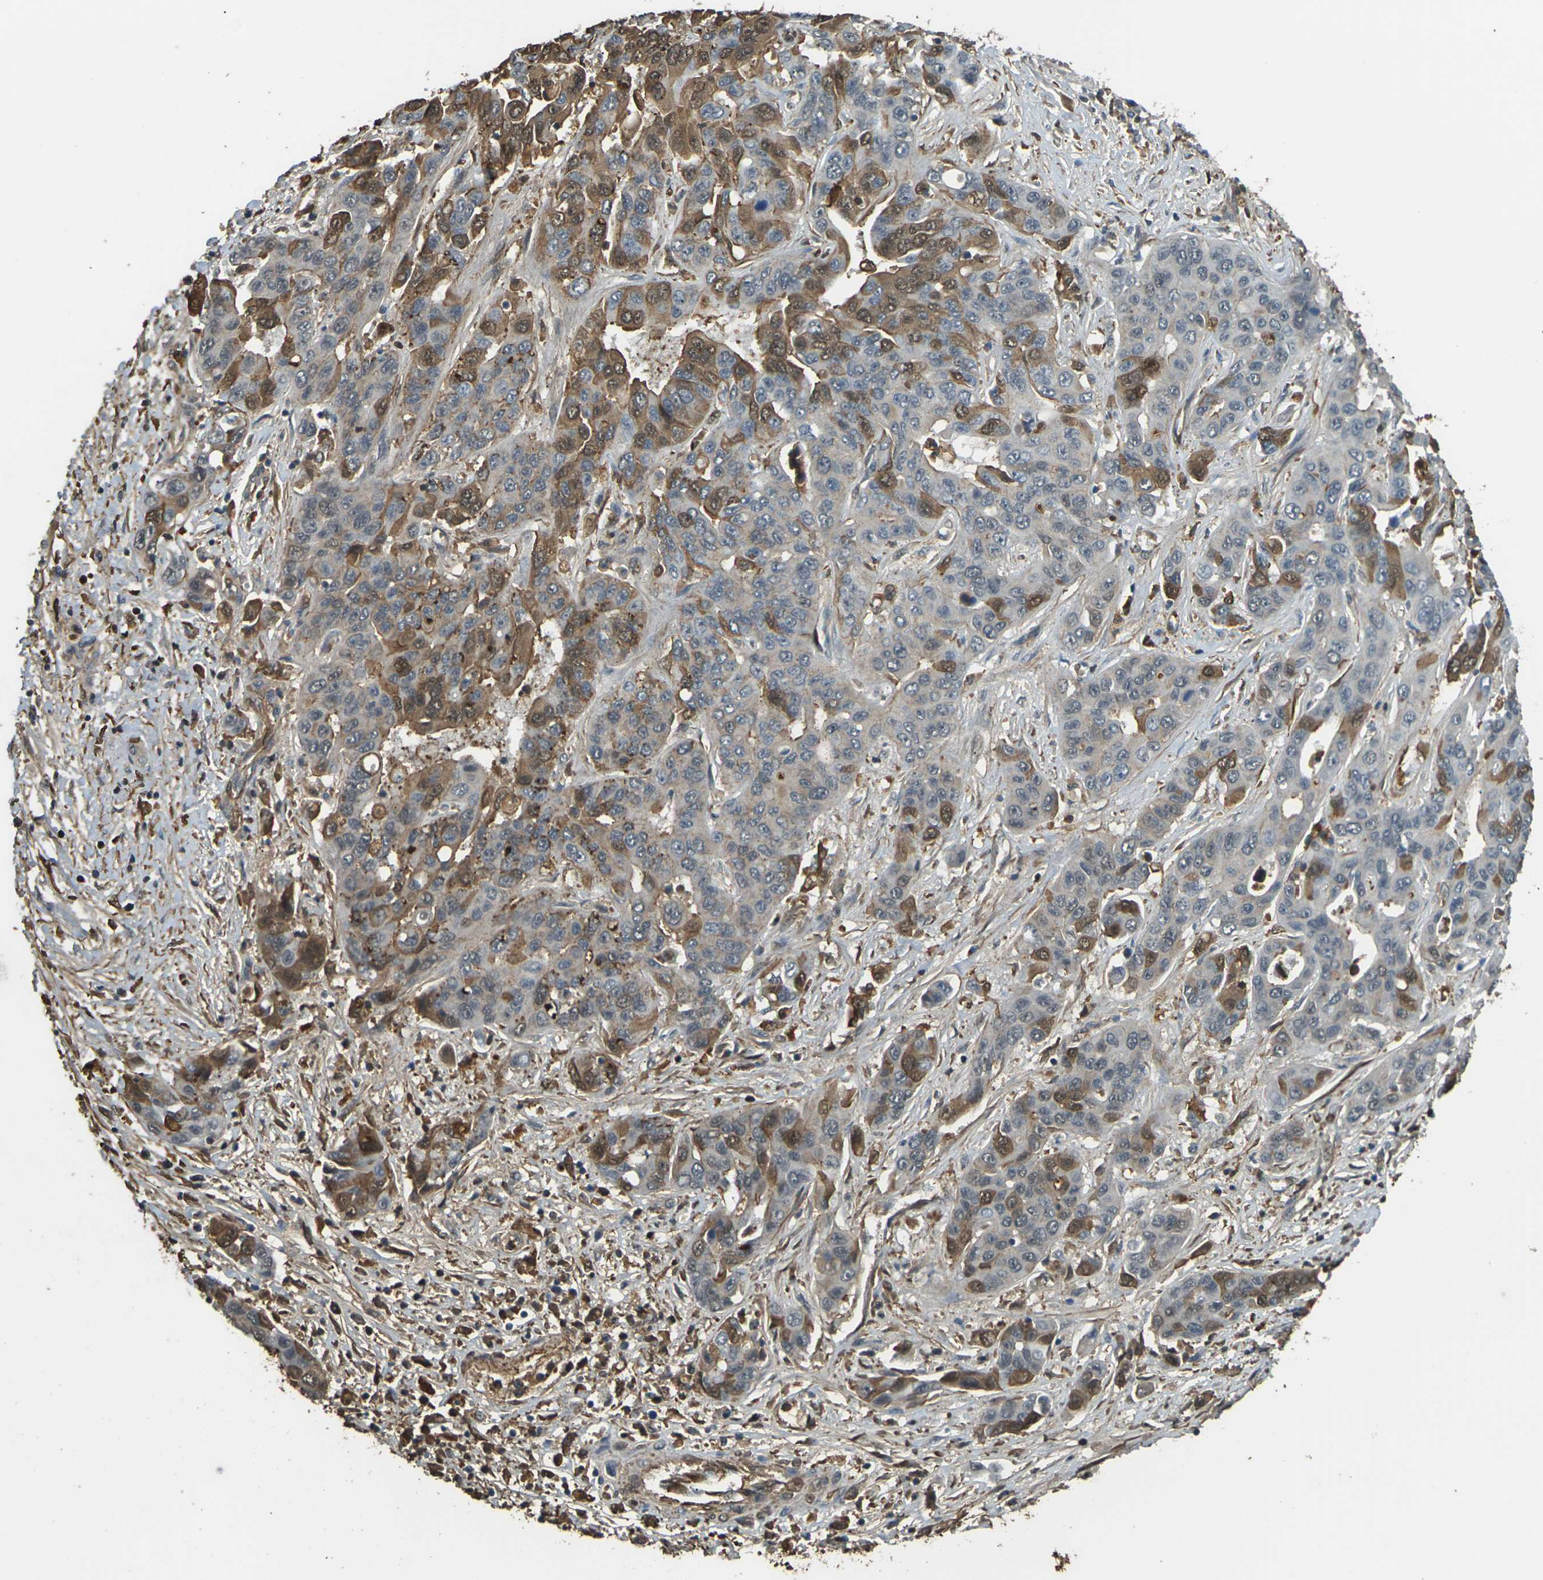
{"staining": {"intensity": "moderate", "quantity": "25%-75%", "location": "cytoplasmic/membranous,nuclear"}, "tissue": "liver cancer", "cell_type": "Tumor cells", "image_type": "cancer", "snomed": [{"axis": "morphology", "description": "Cholangiocarcinoma"}, {"axis": "topography", "description": "Liver"}], "caption": "Tumor cells show medium levels of moderate cytoplasmic/membranous and nuclear staining in about 25%-75% of cells in liver cancer. (DAB (3,3'-diaminobenzidine) IHC with brightfield microscopy, high magnification).", "gene": "CYP1B1", "patient": {"sex": "female", "age": 52}}